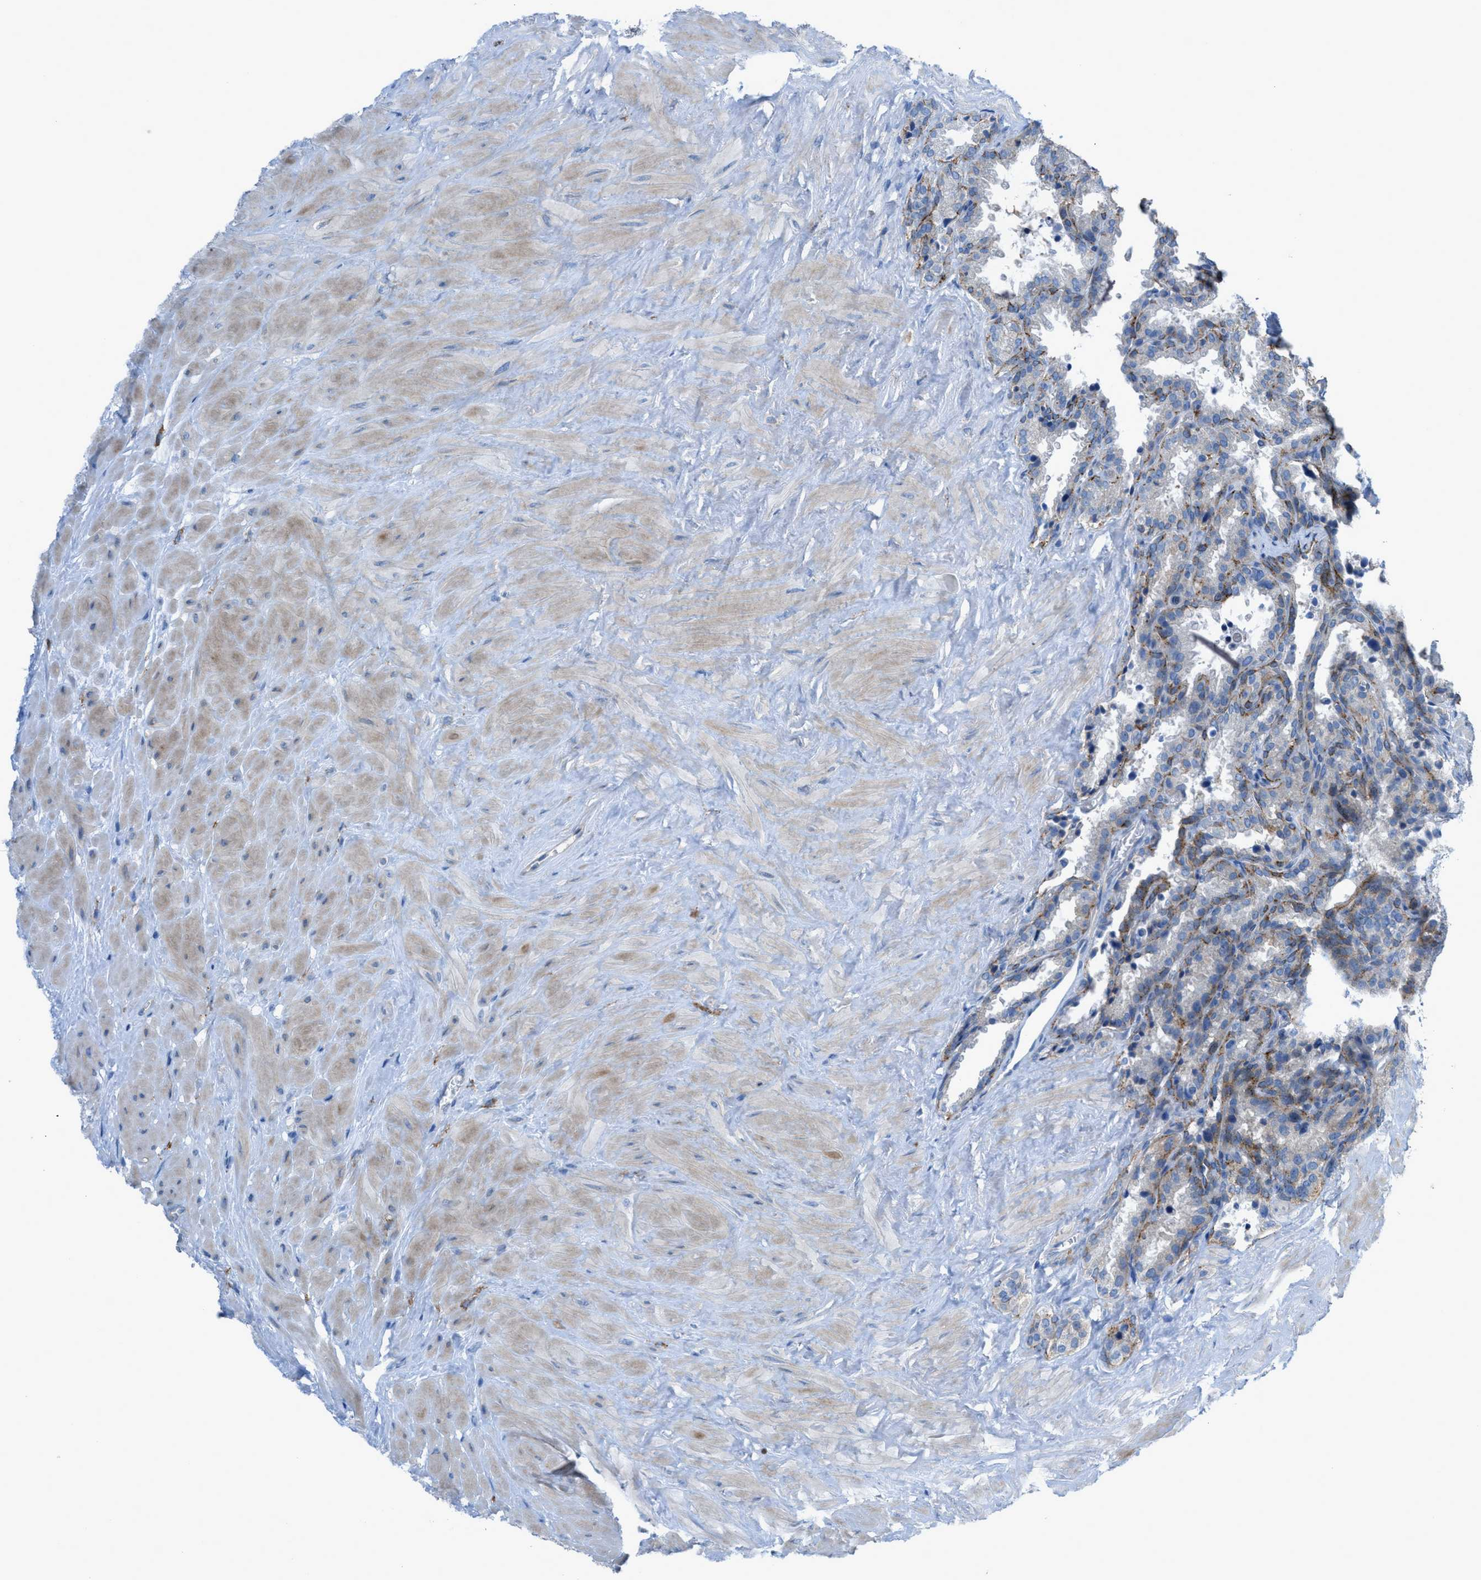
{"staining": {"intensity": "moderate", "quantity": "25%-75%", "location": "cytoplasmic/membranous"}, "tissue": "seminal vesicle", "cell_type": "Glandular cells", "image_type": "normal", "snomed": [{"axis": "morphology", "description": "Normal tissue, NOS"}, {"axis": "topography", "description": "Seminal veicle"}], "caption": "Protein analysis of unremarkable seminal vesicle exhibits moderate cytoplasmic/membranous positivity in approximately 25%-75% of glandular cells. The staining is performed using DAB brown chromogen to label protein expression. The nuclei are counter-stained blue using hematoxylin.", "gene": "EGFR", "patient": {"sex": "male", "age": 46}}